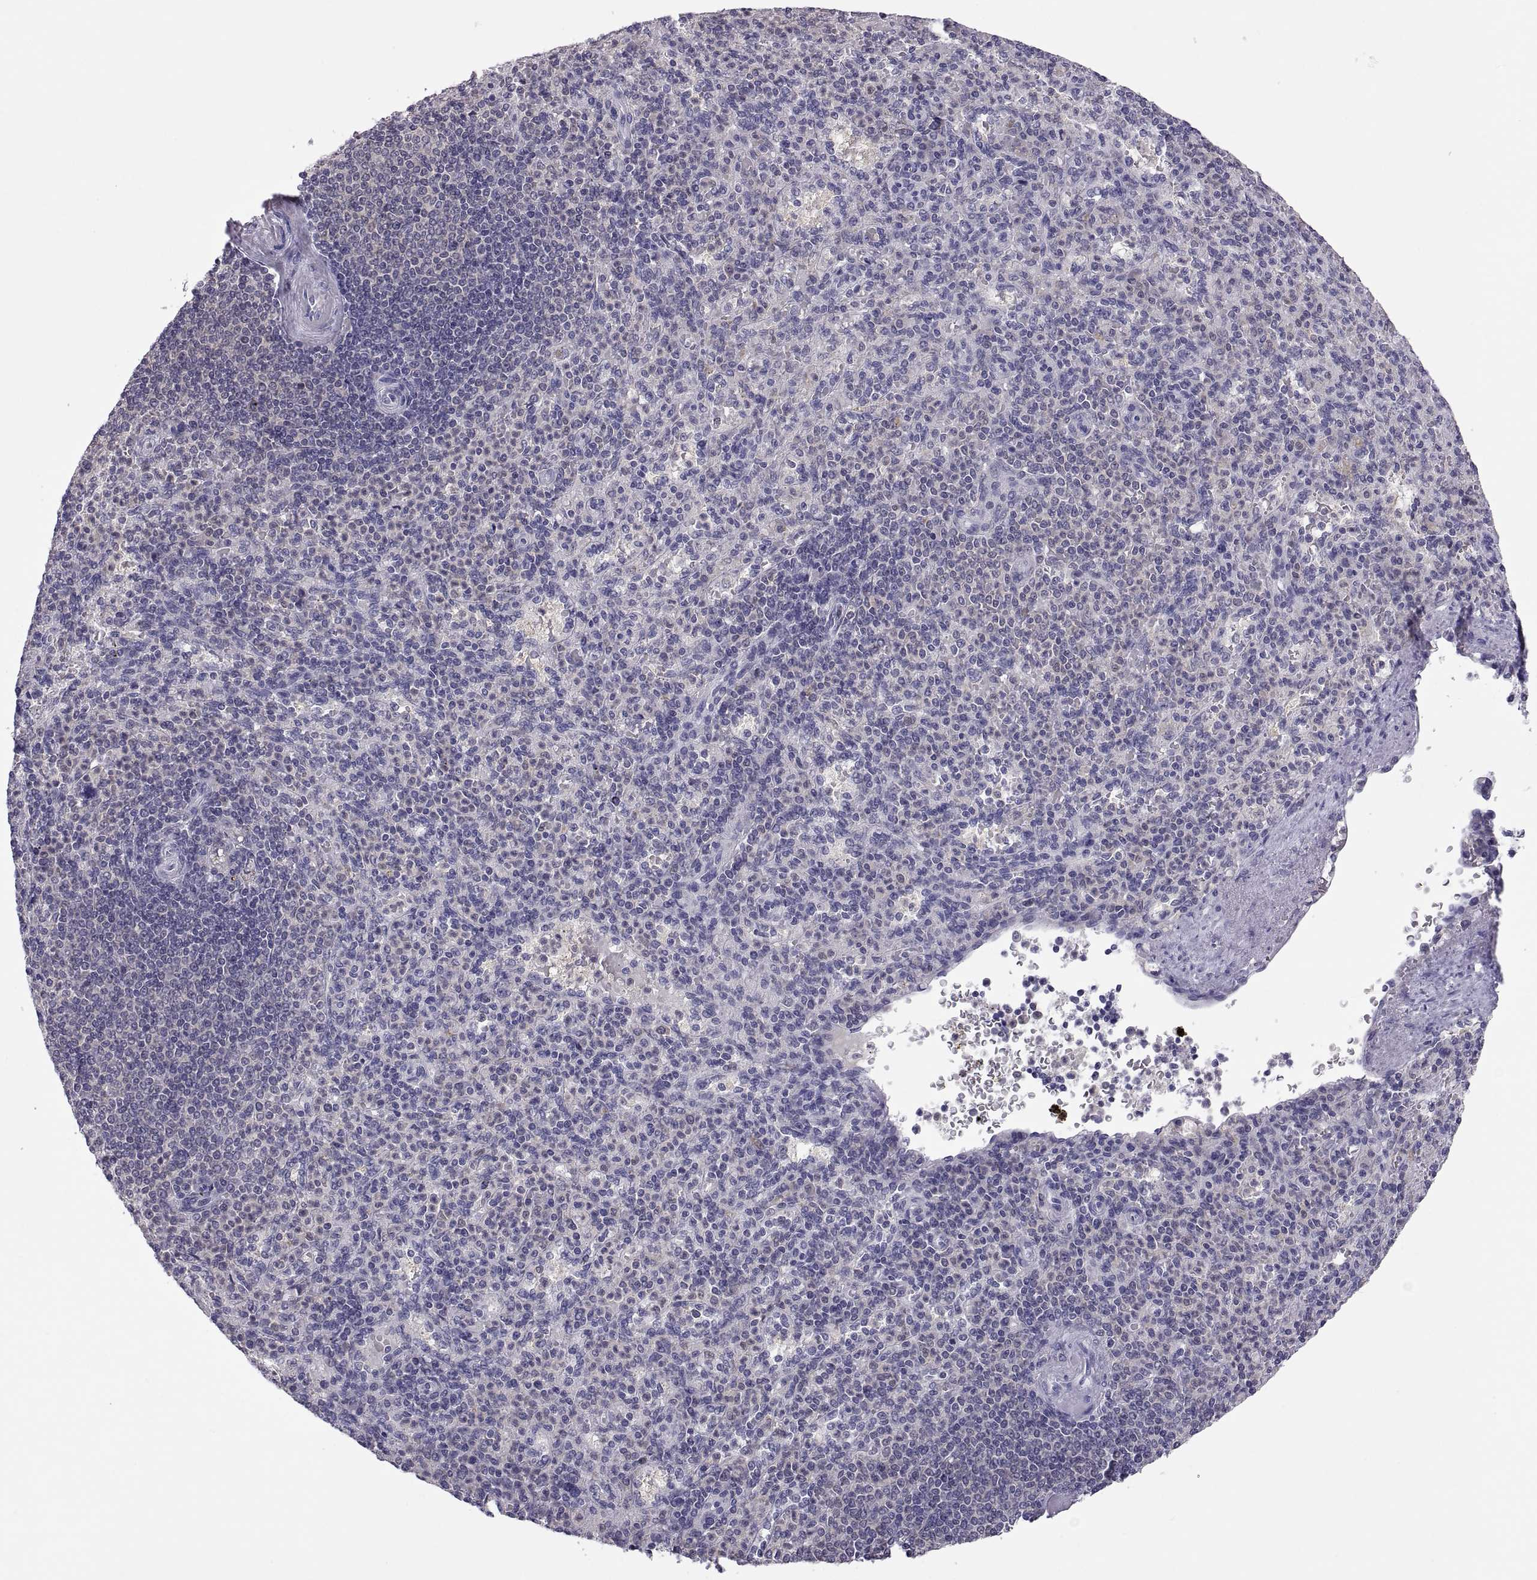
{"staining": {"intensity": "negative", "quantity": "none", "location": "none"}, "tissue": "spleen", "cell_type": "Cells in red pulp", "image_type": "normal", "snomed": [{"axis": "morphology", "description": "Normal tissue, NOS"}, {"axis": "topography", "description": "Spleen"}], "caption": "This is an immunohistochemistry micrograph of normal human spleen. There is no staining in cells in red pulp.", "gene": "FGF9", "patient": {"sex": "female", "age": 74}}